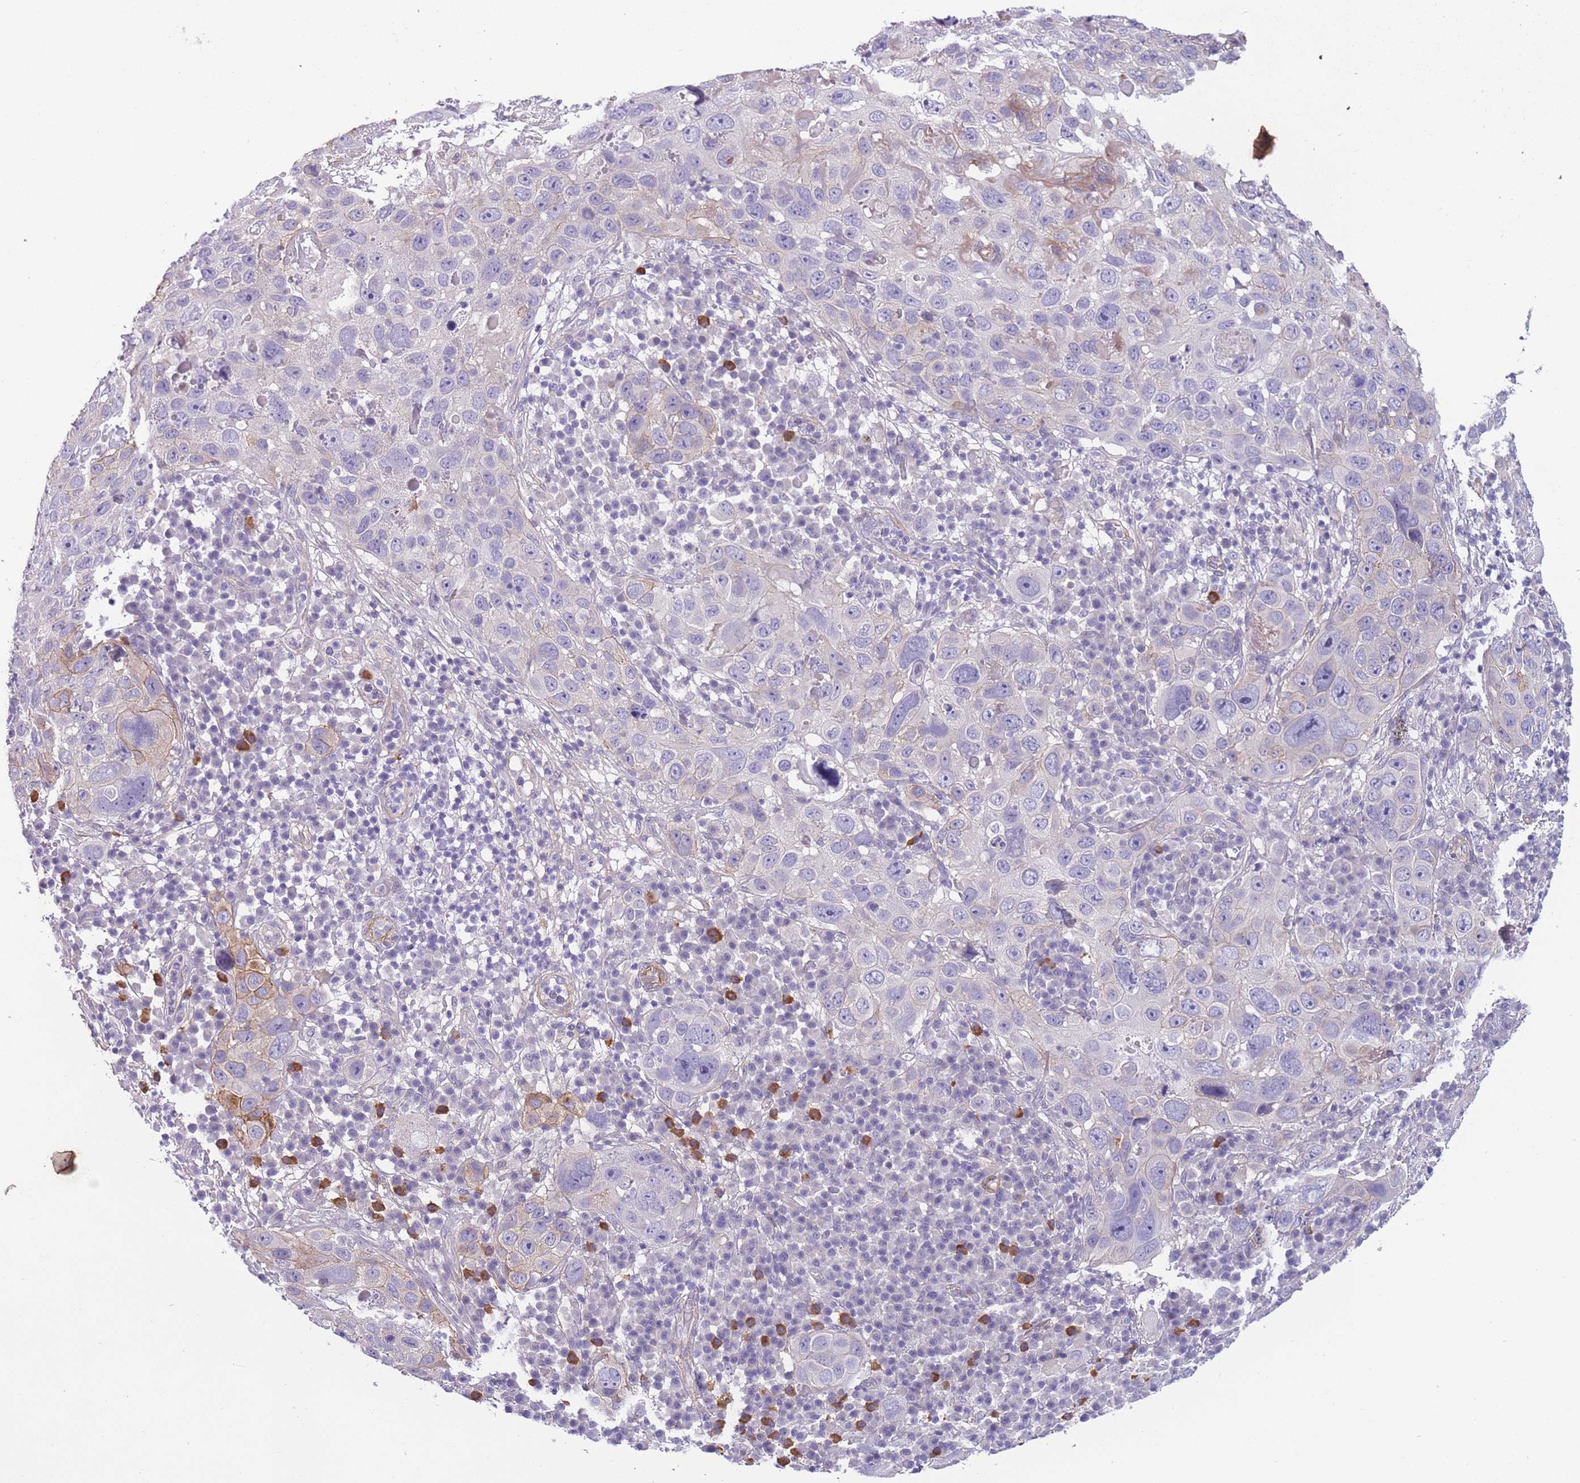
{"staining": {"intensity": "negative", "quantity": "none", "location": "none"}, "tissue": "skin cancer", "cell_type": "Tumor cells", "image_type": "cancer", "snomed": [{"axis": "morphology", "description": "Squamous cell carcinoma in situ, NOS"}, {"axis": "morphology", "description": "Squamous cell carcinoma, NOS"}, {"axis": "topography", "description": "Skin"}], "caption": "Immunohistochemical staining of human skin cancer displays no significant staining in tumor cells.", "gene": "FAM124A", "patient": {"sex": "male", "age": 93}}